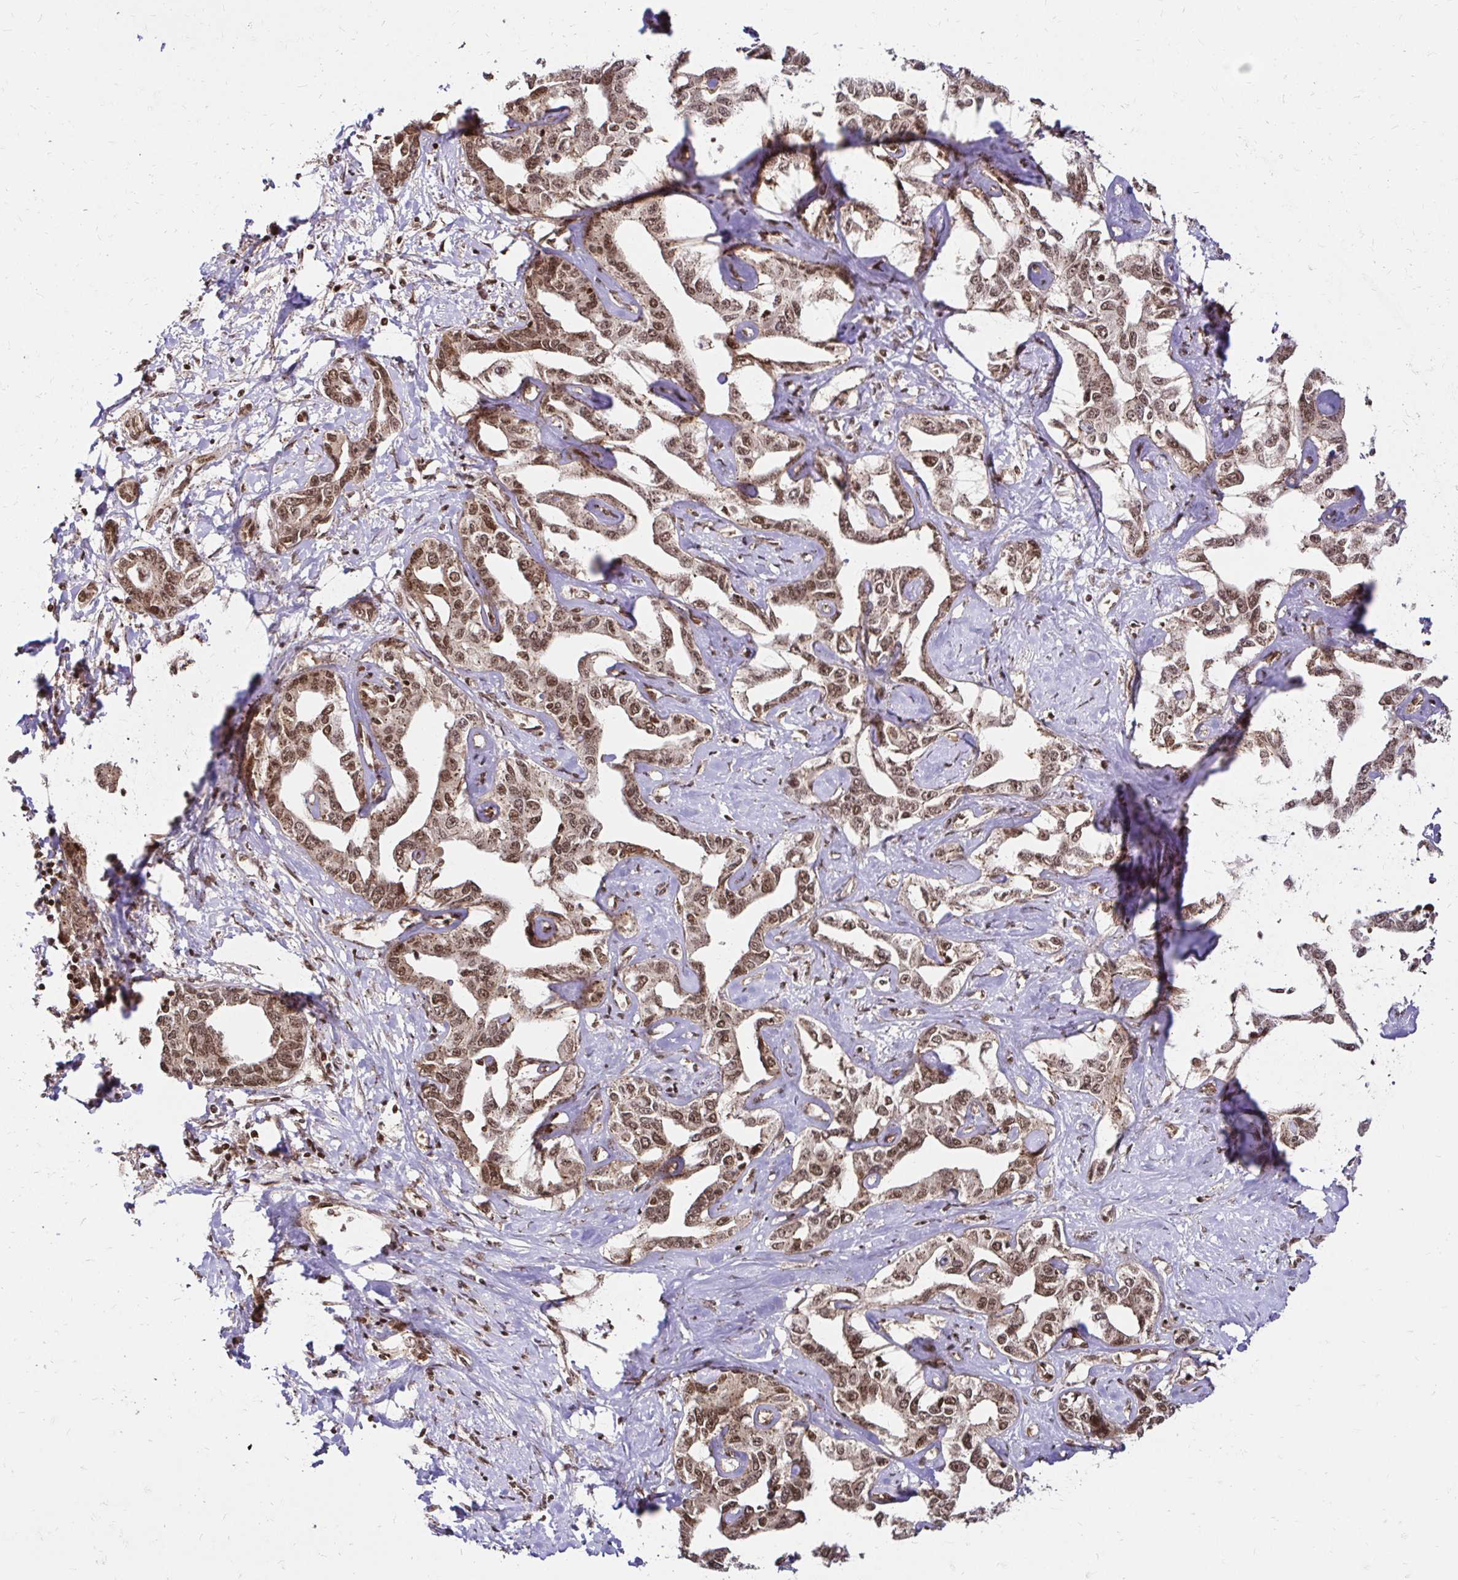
{"staining": {"intensity": "moderate", "quantity": ">75%", "location": "cytoplasmic/membranous,nuclear"}, "tissue": "liver cancer", "cell_type": "Tumor cells", "image_type": "cancer", "snomed": [{"axis": "morphology", "description": "Cholangiocarcinoma"}, {"axis": "topography", "description": "Liver"}], "caption": "Immunohistochemistry (IHC) (DAB) staining of liver cholangiocarcinoma demonstrates moderate cytoplasmic/membranous and nuclear protein expression in about >75% of tumor cells. (DAB = brown stain, brightfield microscopy at high magnification).", "gene": "GLYR1", "patient": {"sex": "male", "age": 59}}